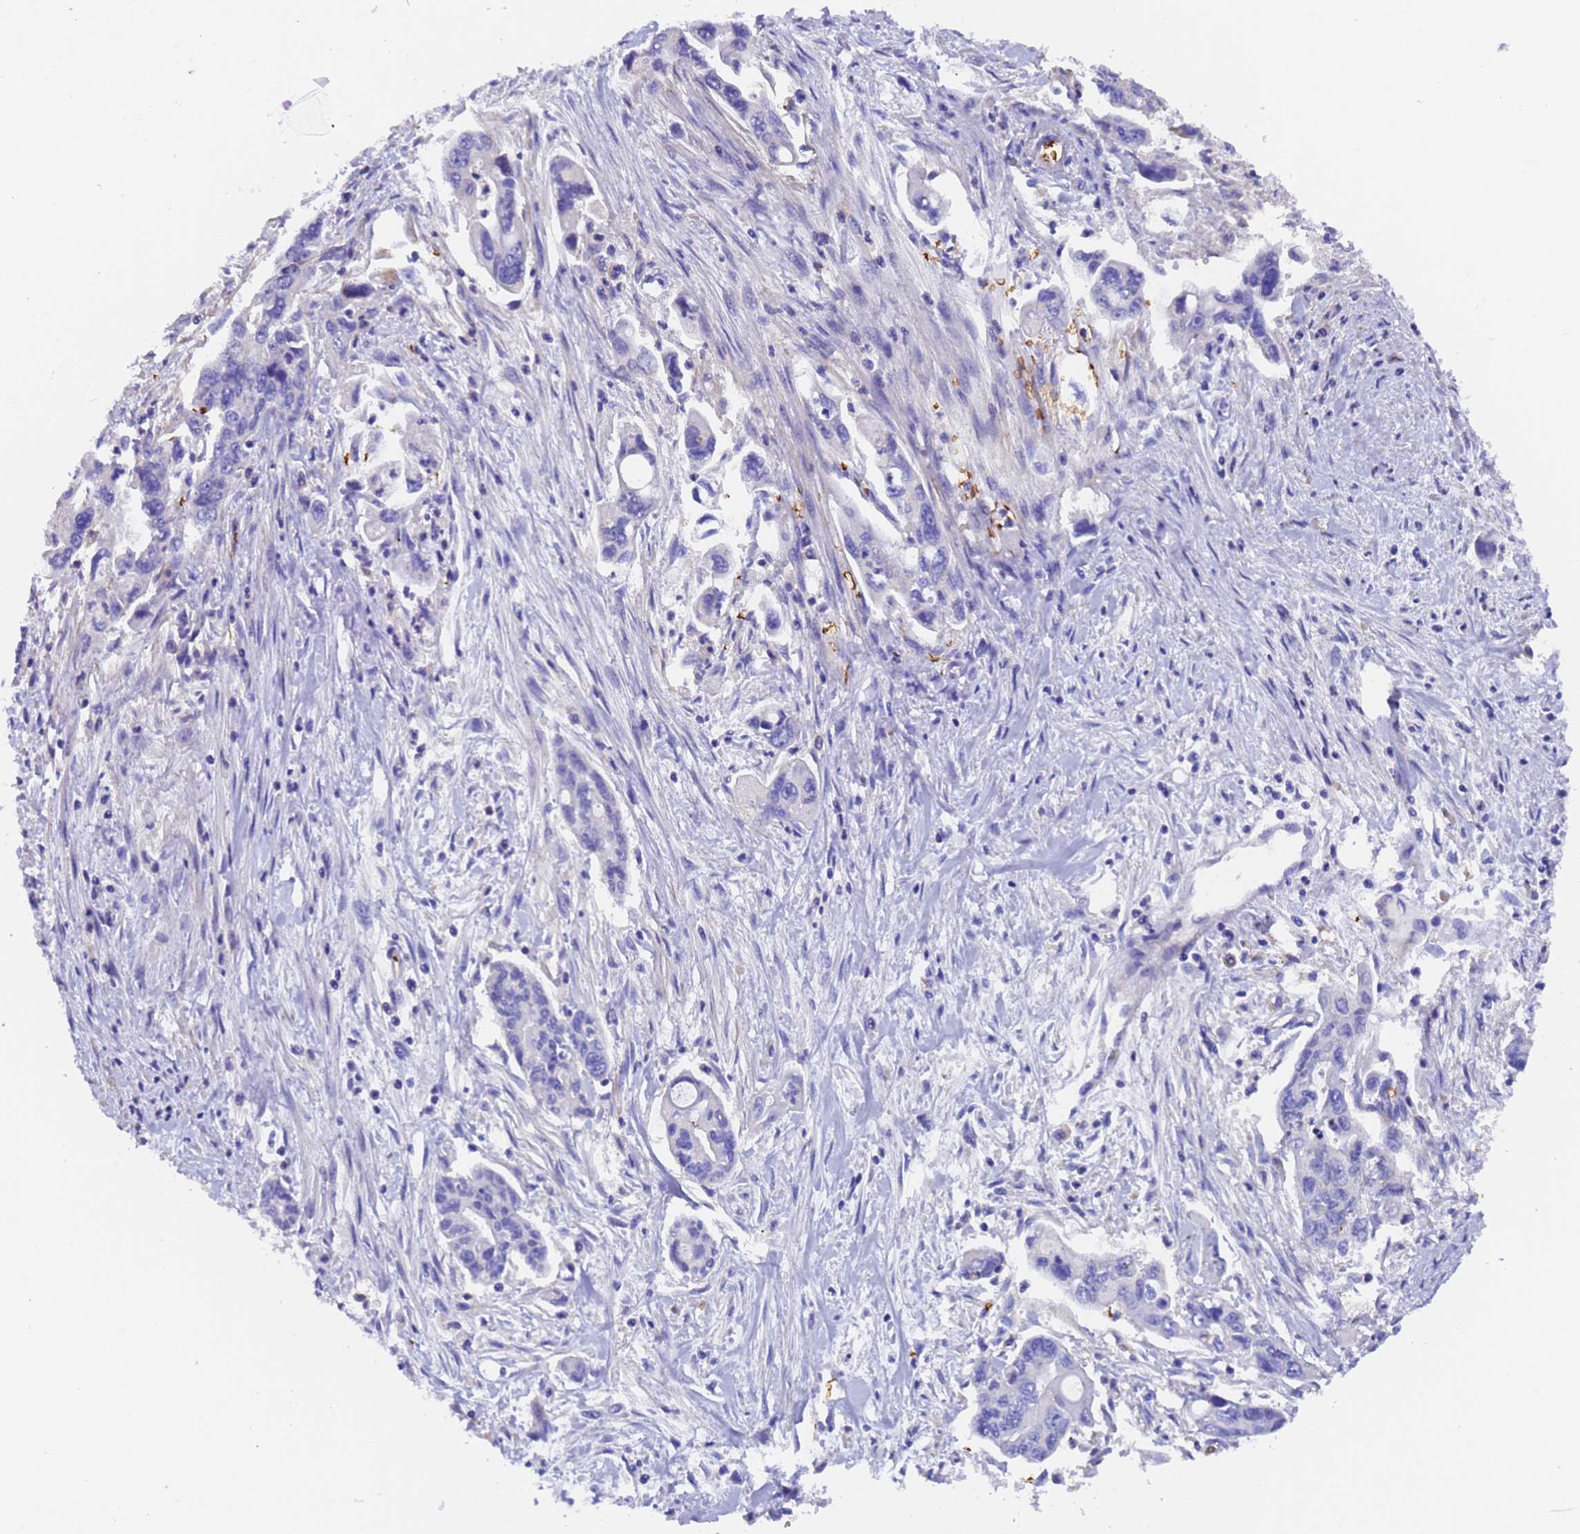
{"staining": {"intensity": "negative", "quantity": "none", "location": "none"}, "tissue": "pancreatic cancer", "cell_type": "Tumor cells", "image_type": "cancer", "snomed": [{"axis": "morphology", "description": "Adenocarcinoma, NOS"}, {"axis": "topography", "description": "Pancreas"}], "caption": "High power microscopy micrograph of an immunohistochemistry (IHC) image of pancreatic adenocarcinoma, revealing no significant expression in tumor cells.", "gene": "ELP6", "patient": {"sex": "male", "age": 70}}